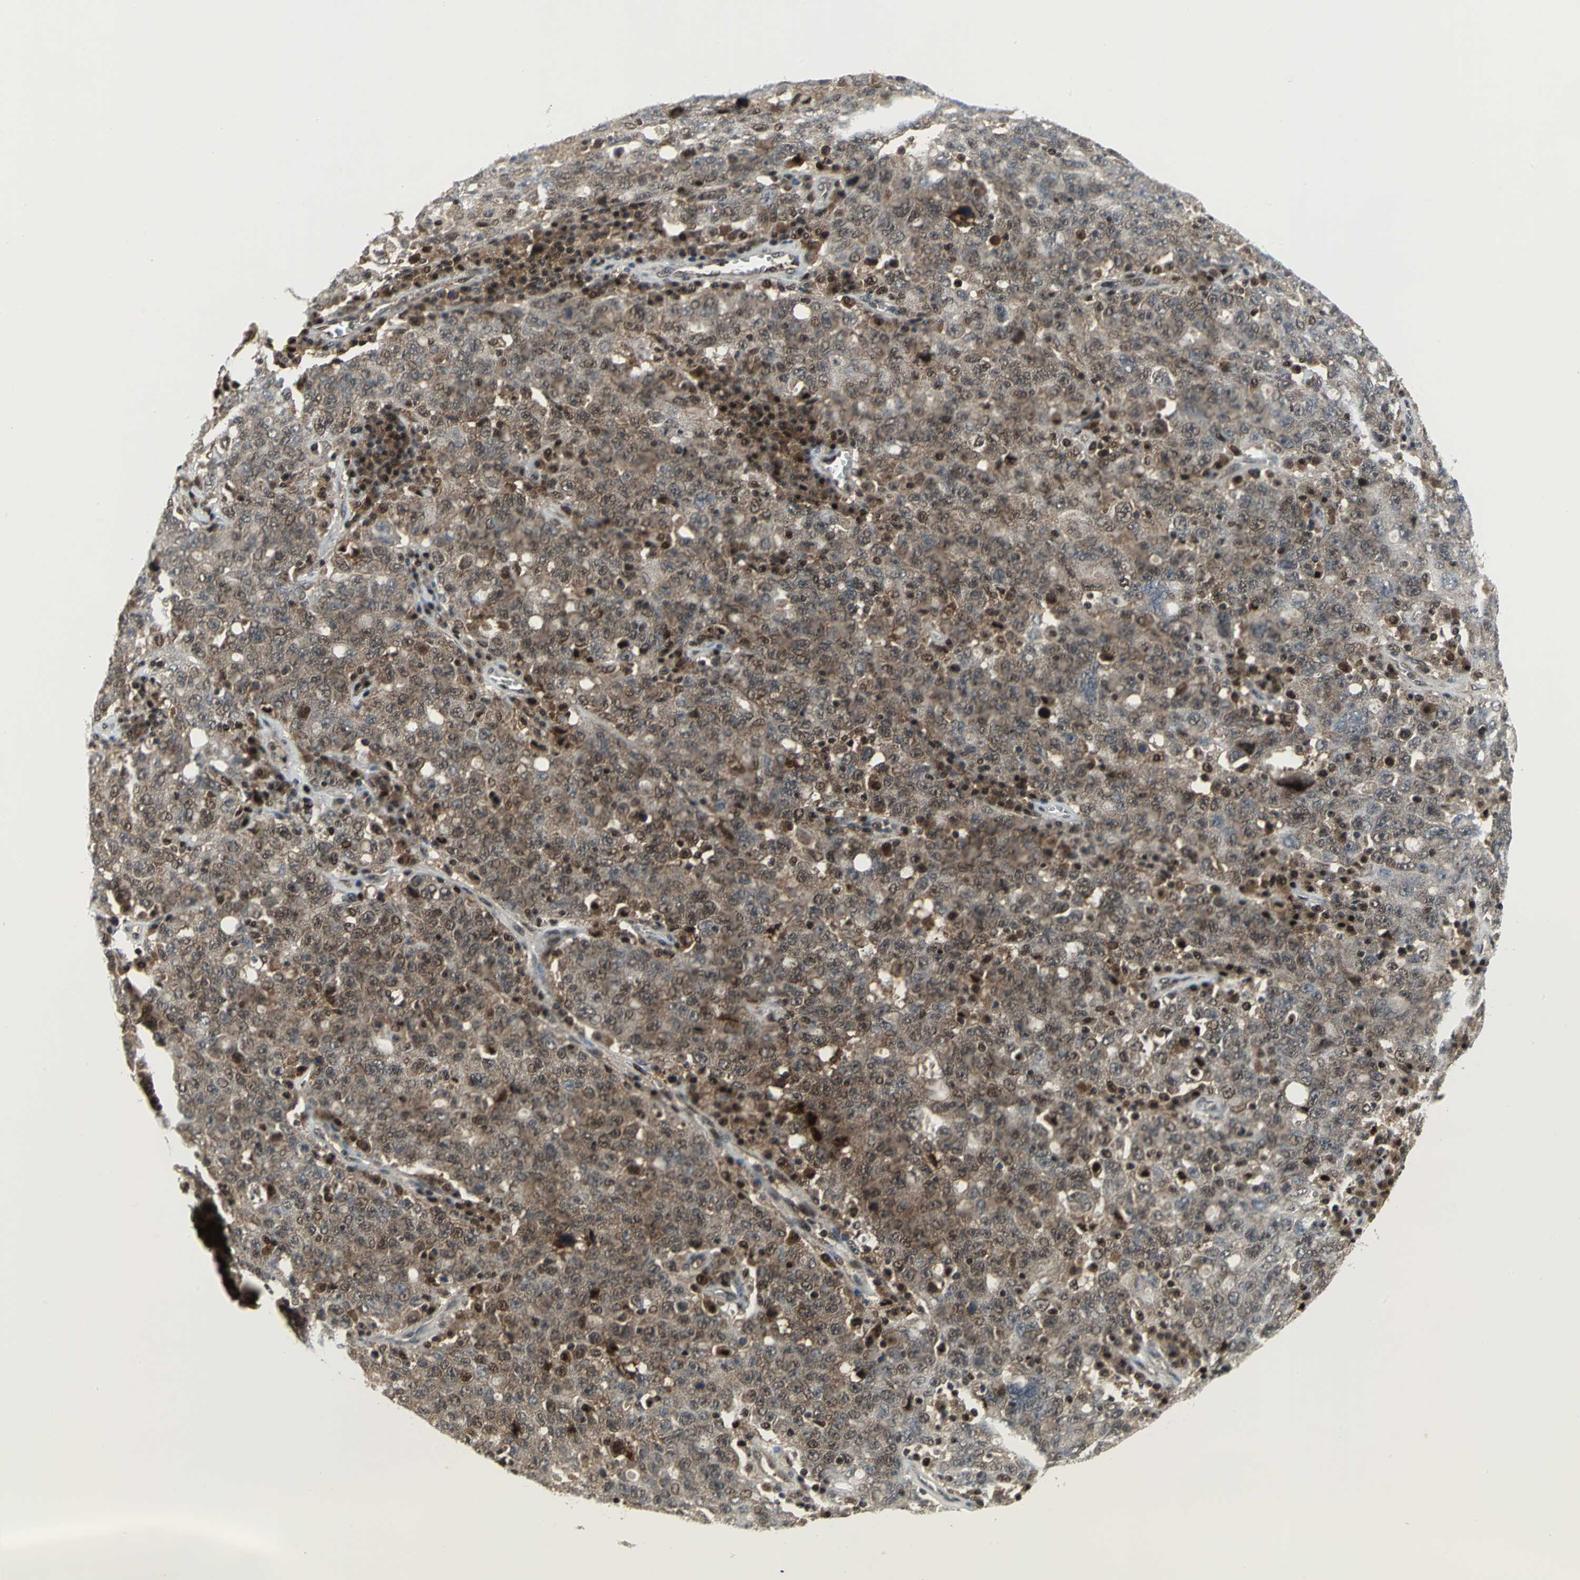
{"staining": {"intensity": "weak", "quantity": ">75%", "location": "cytoplasmic/membranous"}, "tissue": "ovarian cancer", "cell_type": "Tumor cells", "image_type": "cancer", "snomed": [{"axis": "morphology", "description": "Carcinoma, endometroid"}, {"axis": "topography", "description": "Ovary"}], "caption": "Immunohistochemical staining of ovarian cancer (endometroid carcinoma) displays weak cytoplasmic/membranous protein positivity in about >75% of tumor cells.", "gene": "PSMA4", "patient": {"sex": "female", "age": 62}}